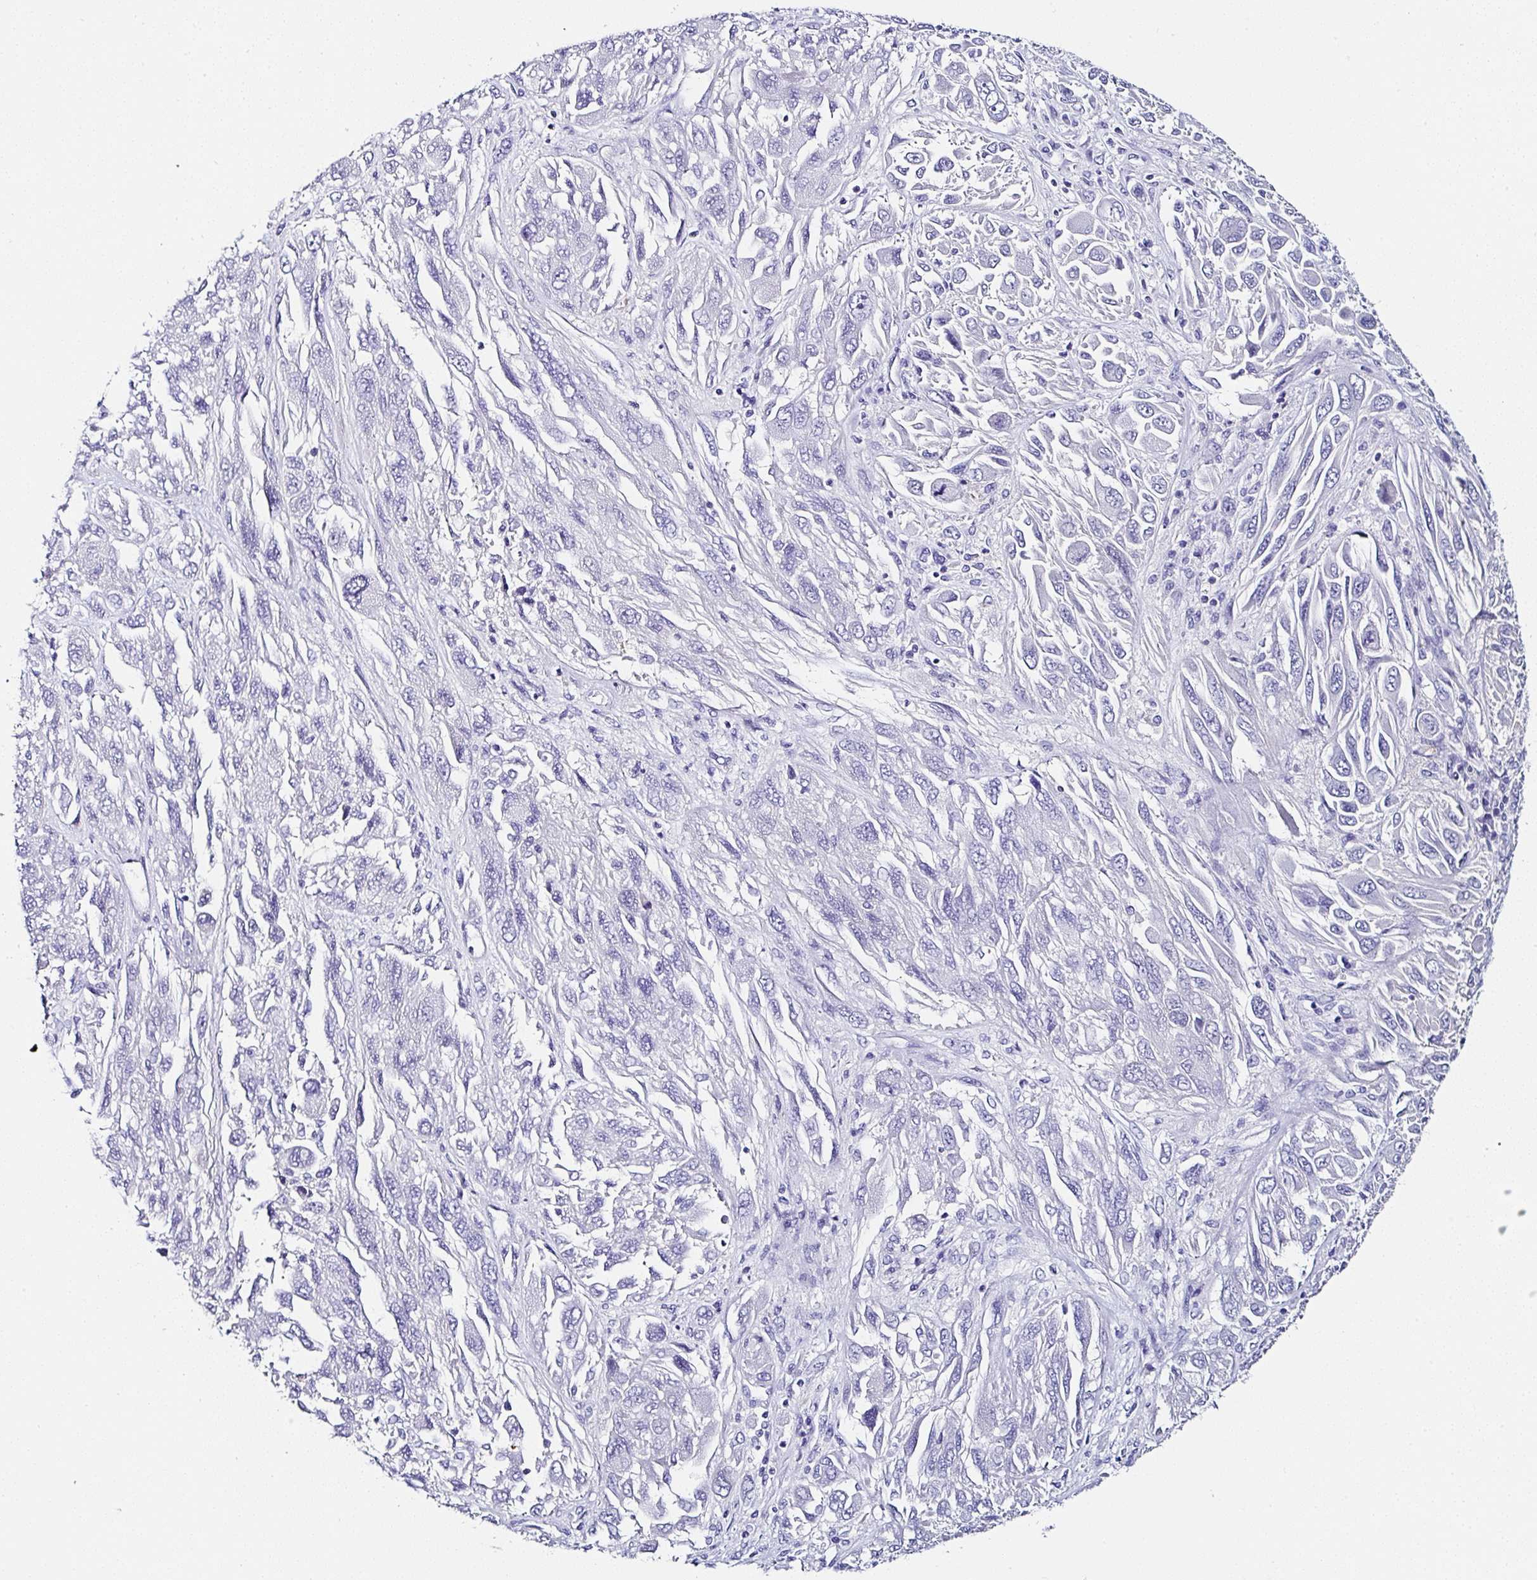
{"staining": {"intensity": "negative", "quantity": "none", "location": "none"}, "tissue": "melanoma", "cell_type": "Tumor cells", "image_type": "cancer", "snomed": [{"axis": "morphology", "description": "Malignant melanoma, NOS"}, {"axis": "topography", "description": "Skin"}], "caption": "Immunohistochemistry image of neoplastic tissue: melanoma stained with DAB (3,3'-diaminobenzidine) displays no significant protein expression in tumor cells. (Brightfield microscopy of DAB immunohistochemistry (IHC) at high magnification).", "gene": "UGT3A1", "patient": {"sex": "female", "age": 91}}